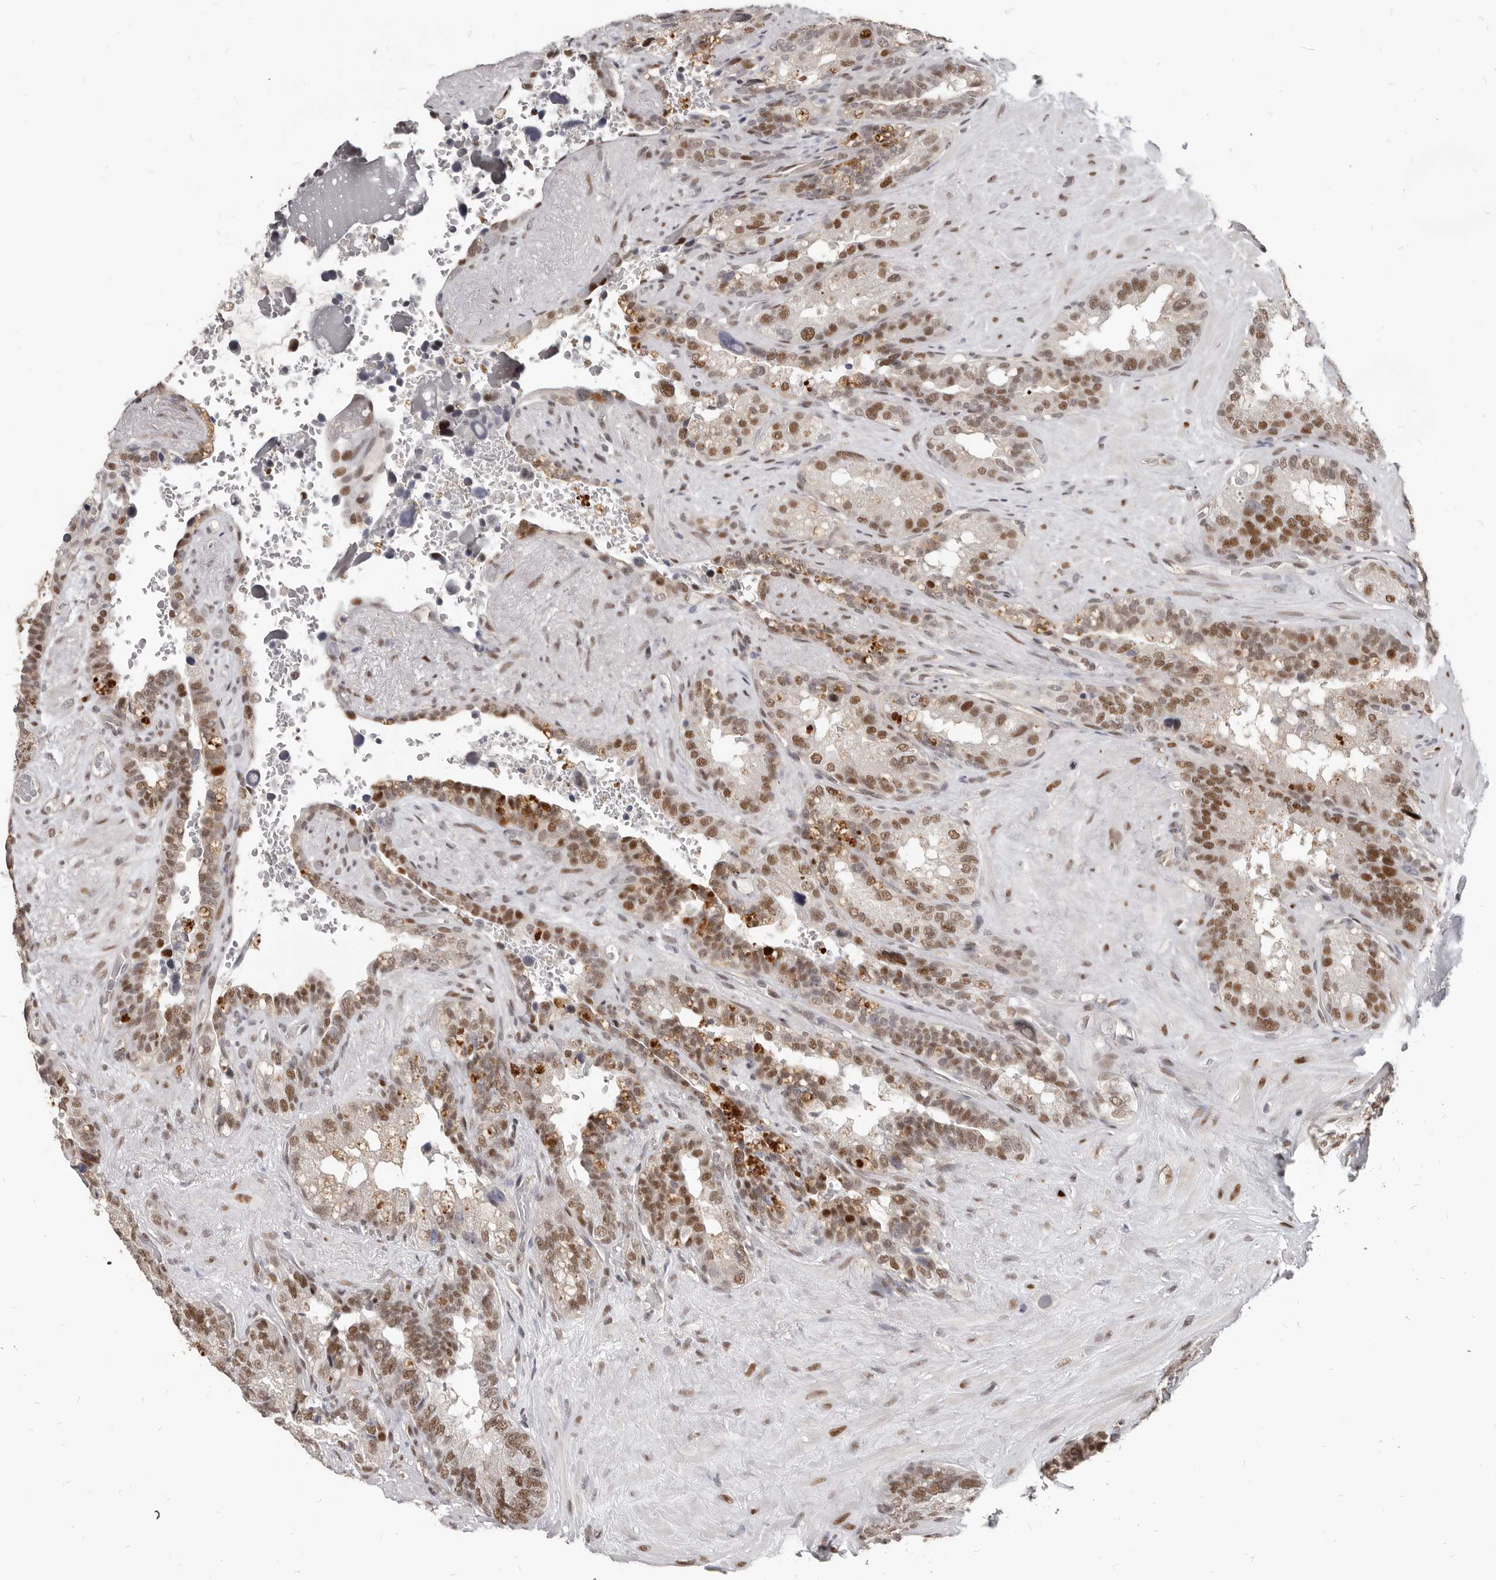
{"staining": {"intensity": "moderate", "quantity": ">75%", "location": "nuclear"}, "tissue": "seminal vesicle", "cell_type": "Glandular cells", "image_type": "normal", "snomed": [{"axis": "morphology", "description": "Normal tissue, NOS"}, {"axis": "topography", "description": "Seminal veicle"}], "caption": "Protein positivity by immunohistochemistry (IHC) shows moderate nuclear expression in about >75% of glandular cells in normal seminal vesicle. (DAB IHC with brightfield microscopy, high magnification).", "gene": "ATF5", "patient": {"sex": "male", "age": 80}}